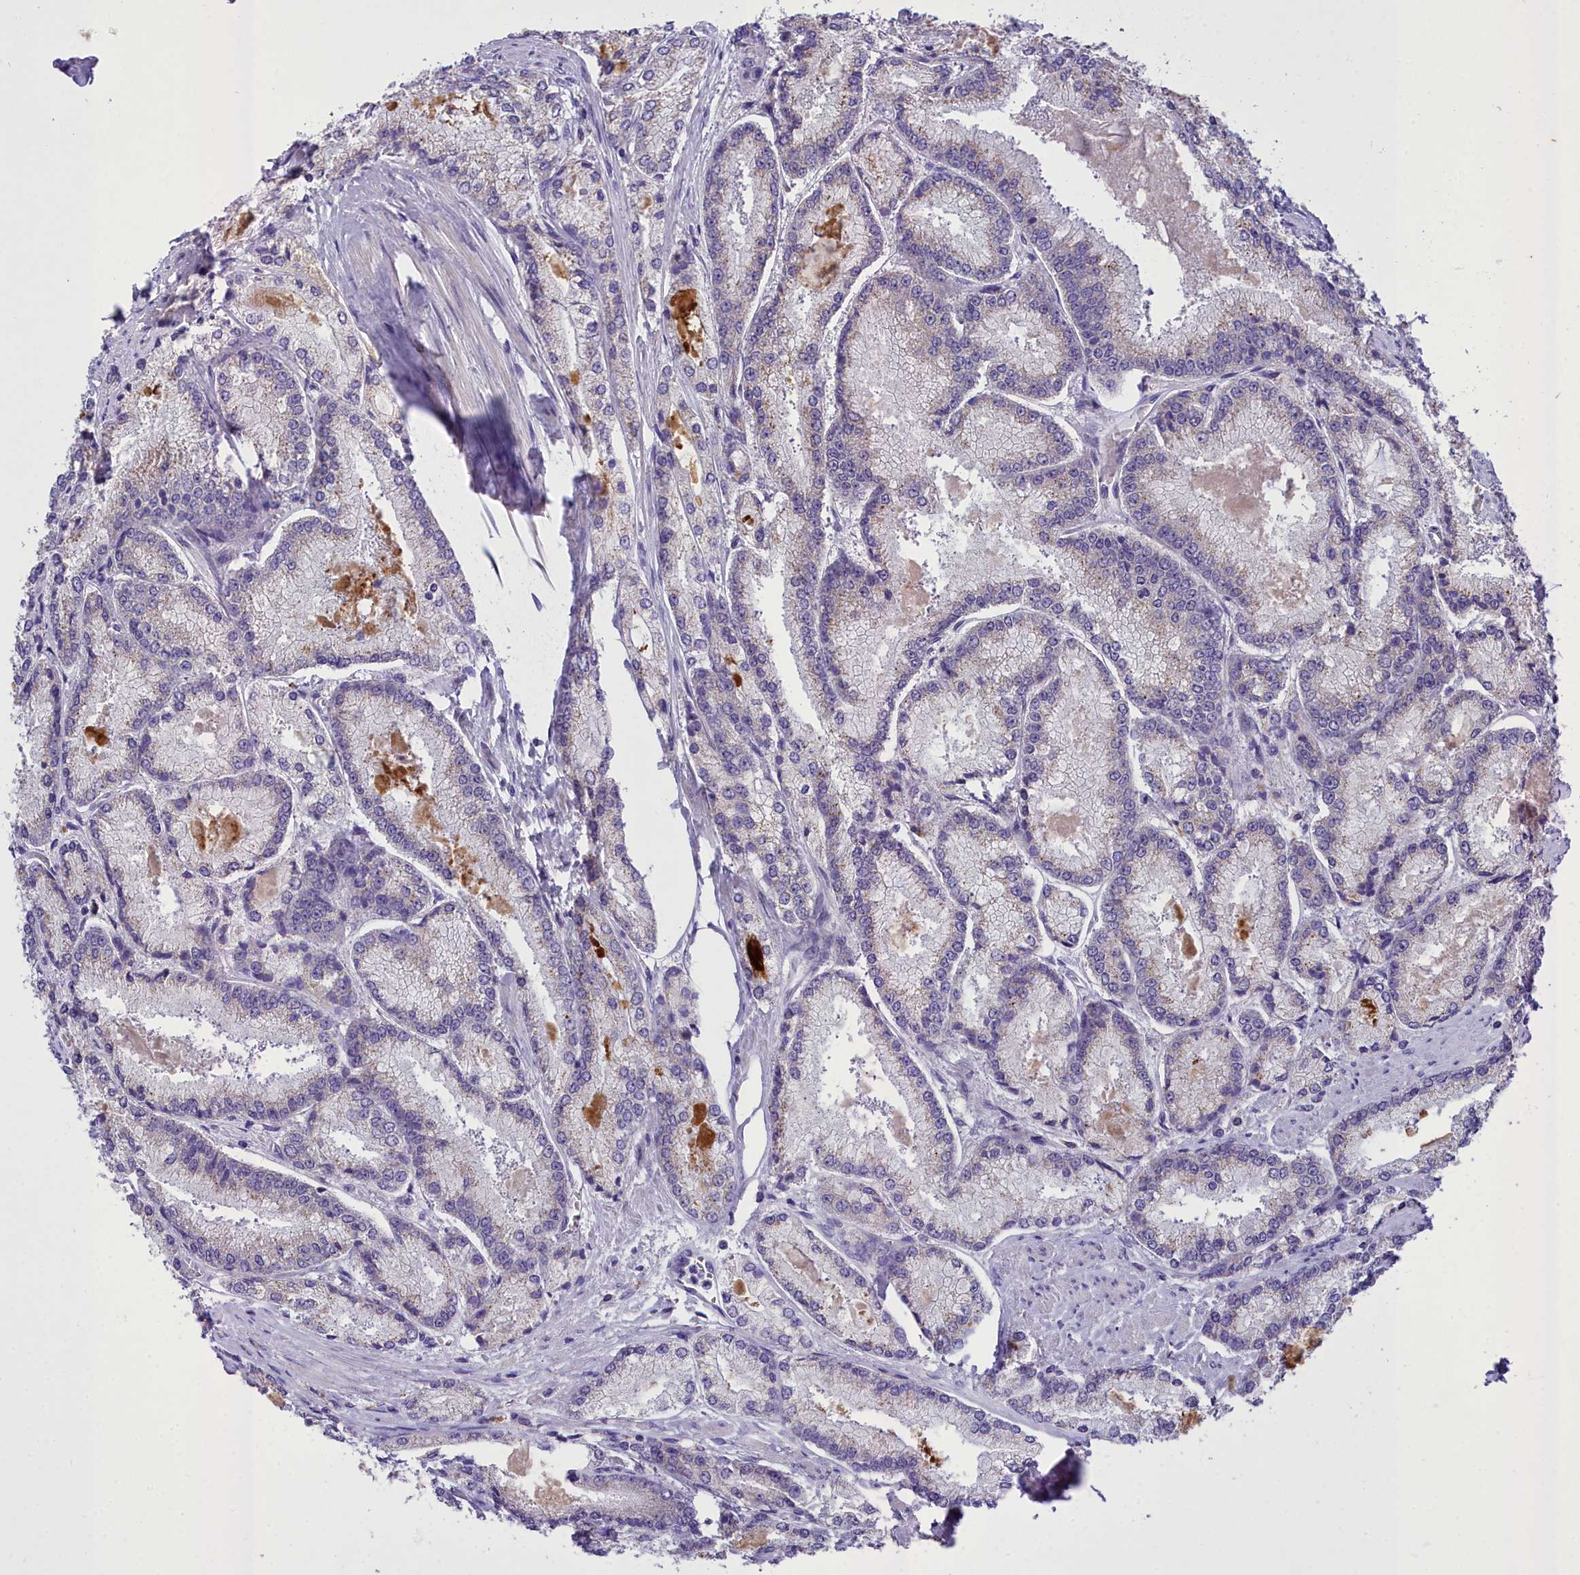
{"staining": {"intensity": "negative", "quantity": "none", "location": "none"}, "tissue": "prostate cancer", "cell_type": "Tumor cells", "image_type": "cancer", "snomed": [{"axis": "morphology", "description": "Adenocarcinoma, Low grade"}, {"axis": "topography", "description": "Prostate"}], "caption": "Immunohistochemical staining of human adenocarcinoma (low-grade) (prostate) reveals no significant expression in tumor cells. (DAB (3,3'-diaminobenzidine) IHC visualized using brightfield microscopy, high magnification).", "gene": "MIIP", "patient": {"sex": "male", "age": 74}}